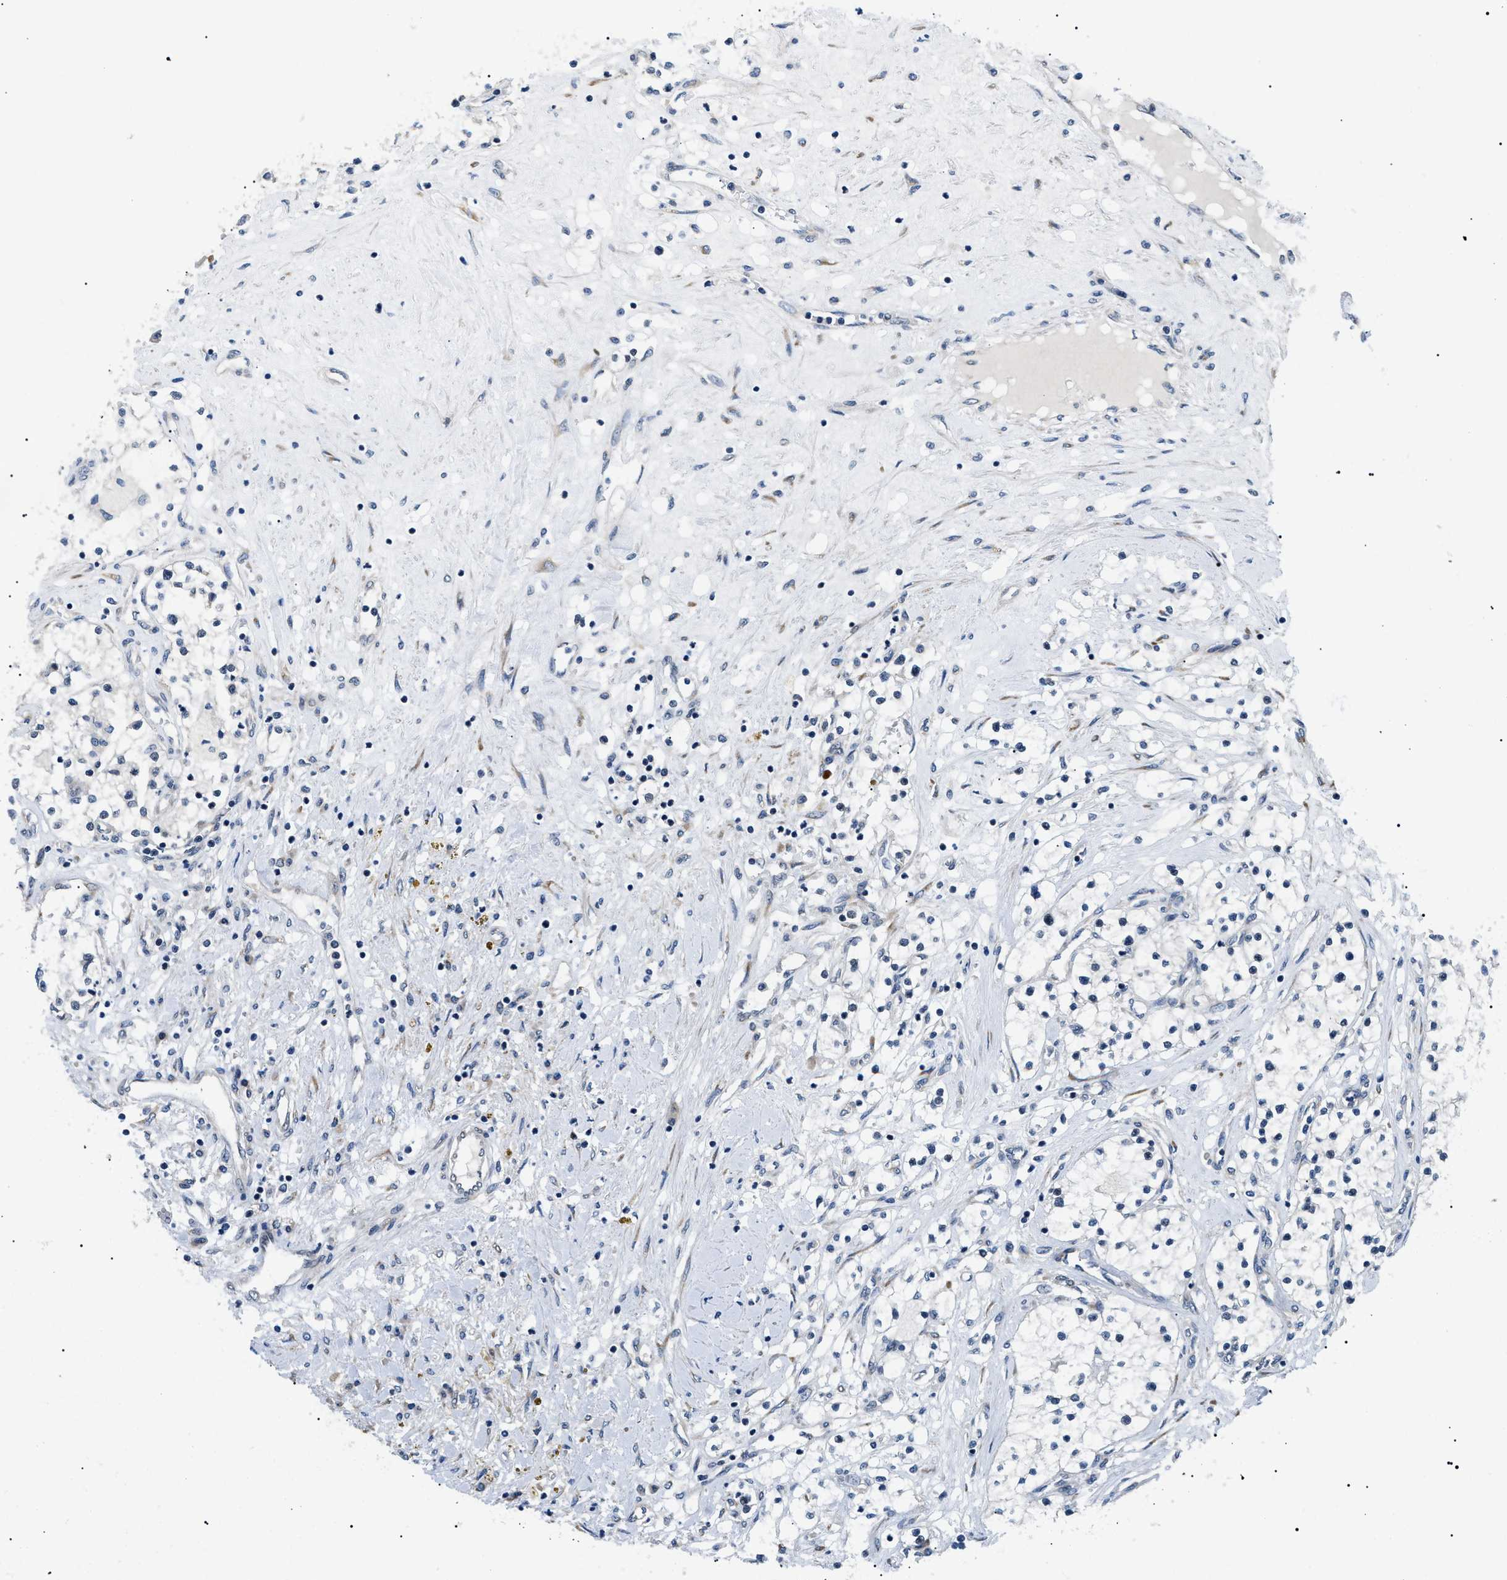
{"staining": {"intensity": "negative", "quantity": "none", "location": "none"}, "tissue": "renal cancer", "cell_type": "Tumor cells", "image_type": "cancer", "snomed": [{"axis": "morphology", "description": "Adenocarcinoma, NOS"}, {"axis": "topography", "description": "Kidney"}], "caption": "Immunohistochemical staining of human renal cancer shows no significant expression in tumor cells. (DAB IHC visualized using brightfield microscopy, high magnification).", "gene": "CWC25", "patient": {"sex": "male", "age": 68}}